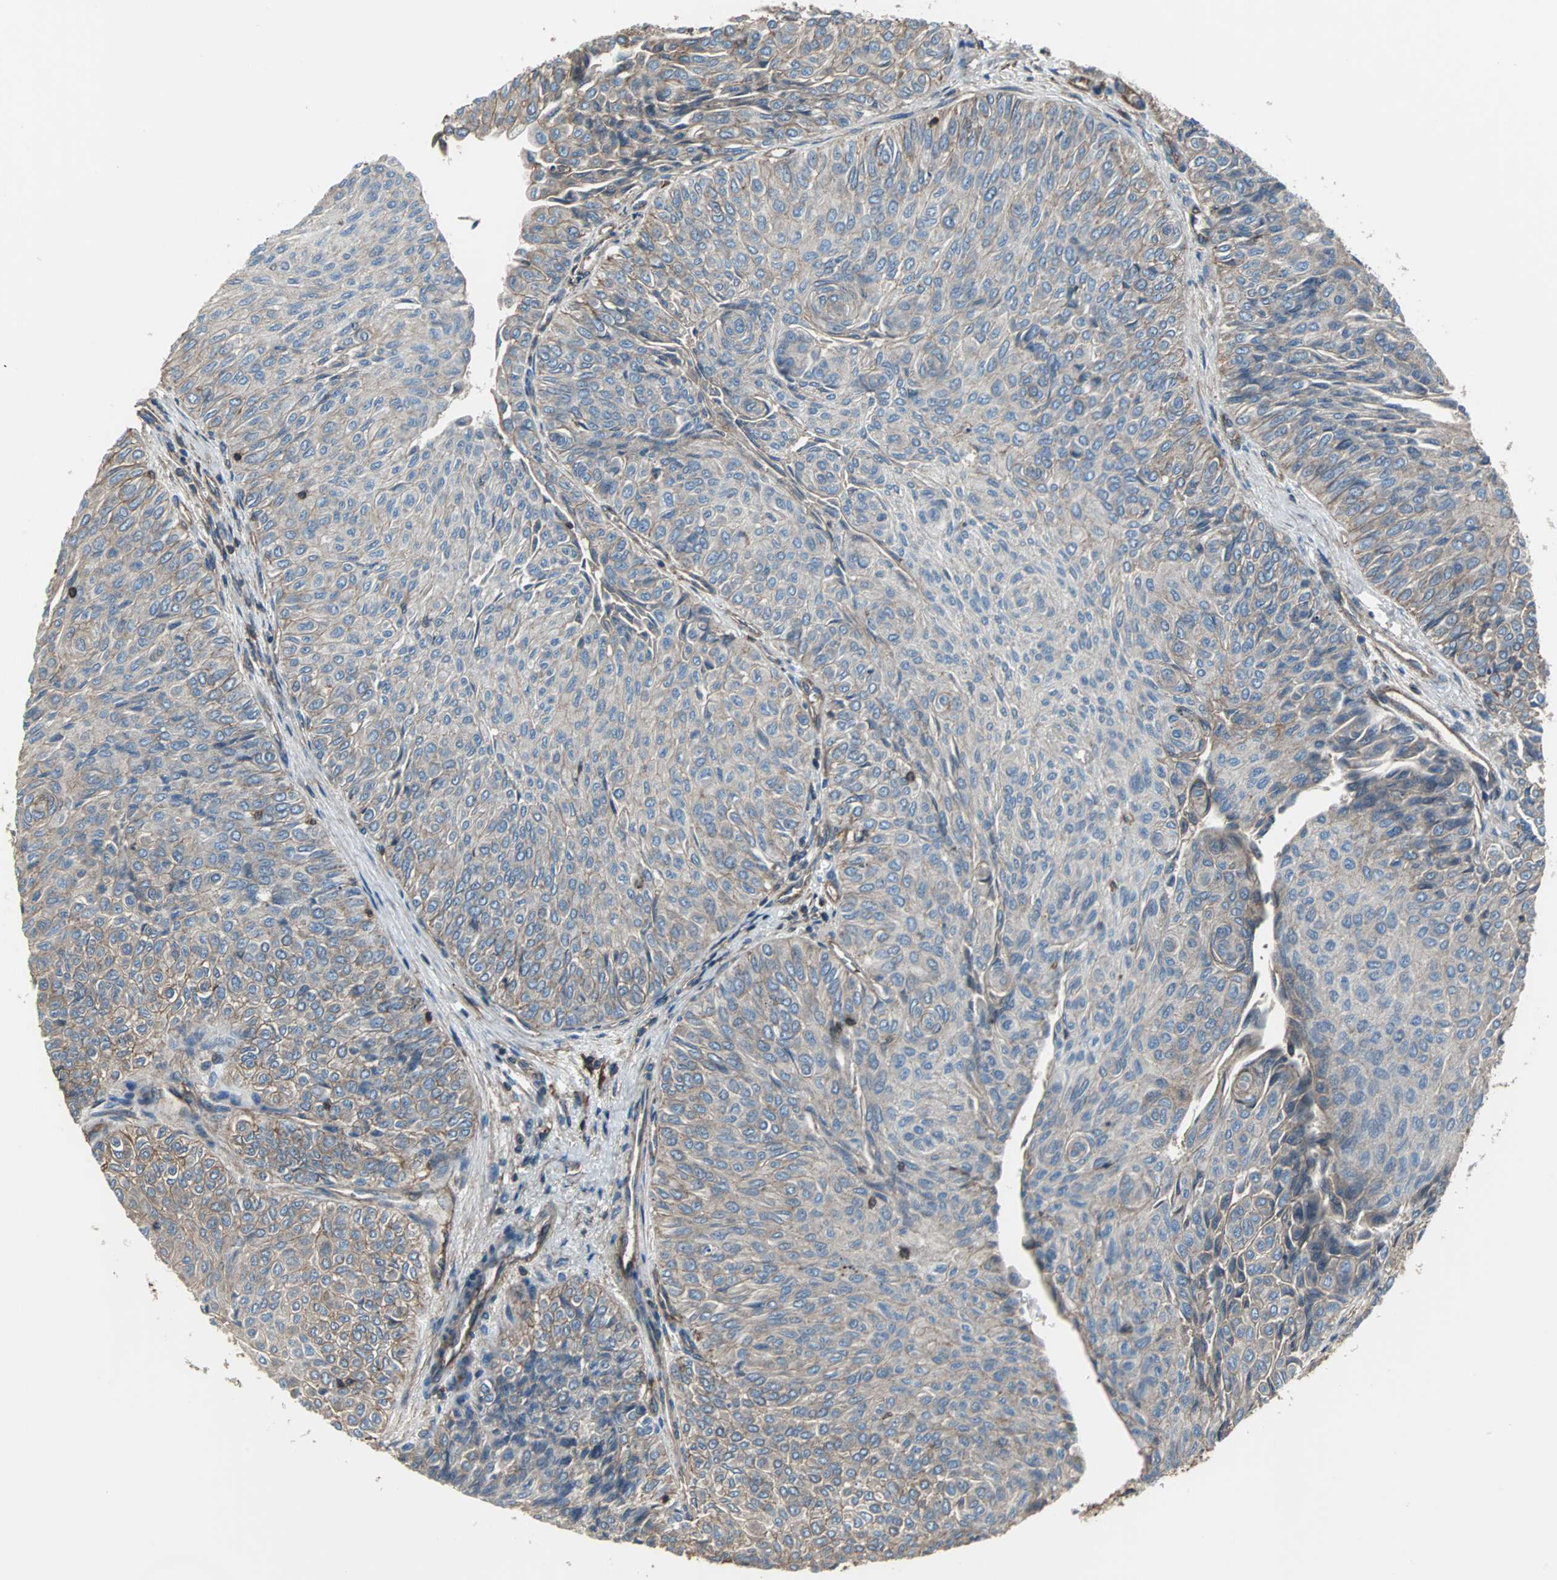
{"staining": {"intensity": "weak", "quantity": "25%-75%", "location": "cytoplasmic/membranous"}, "tissue": "urothelial cancer", "cell_type": "Tumor cells", "image_type": "cancer", "snomed": [{"axis": "morphology", "description": "Urothelial carcinoma, Low grade"}, {"axis": "topography", "description": "Urinary bladder"}], "caption": "Brown immunohistochemical staining in human urothelial carcinoma (low-grade) exhibits weak cytoplasmic/membranous staining in about 25%-75% of tumor cells.", "gene": "ACTN1", "patient": {"sex": "male", "age": 78}}